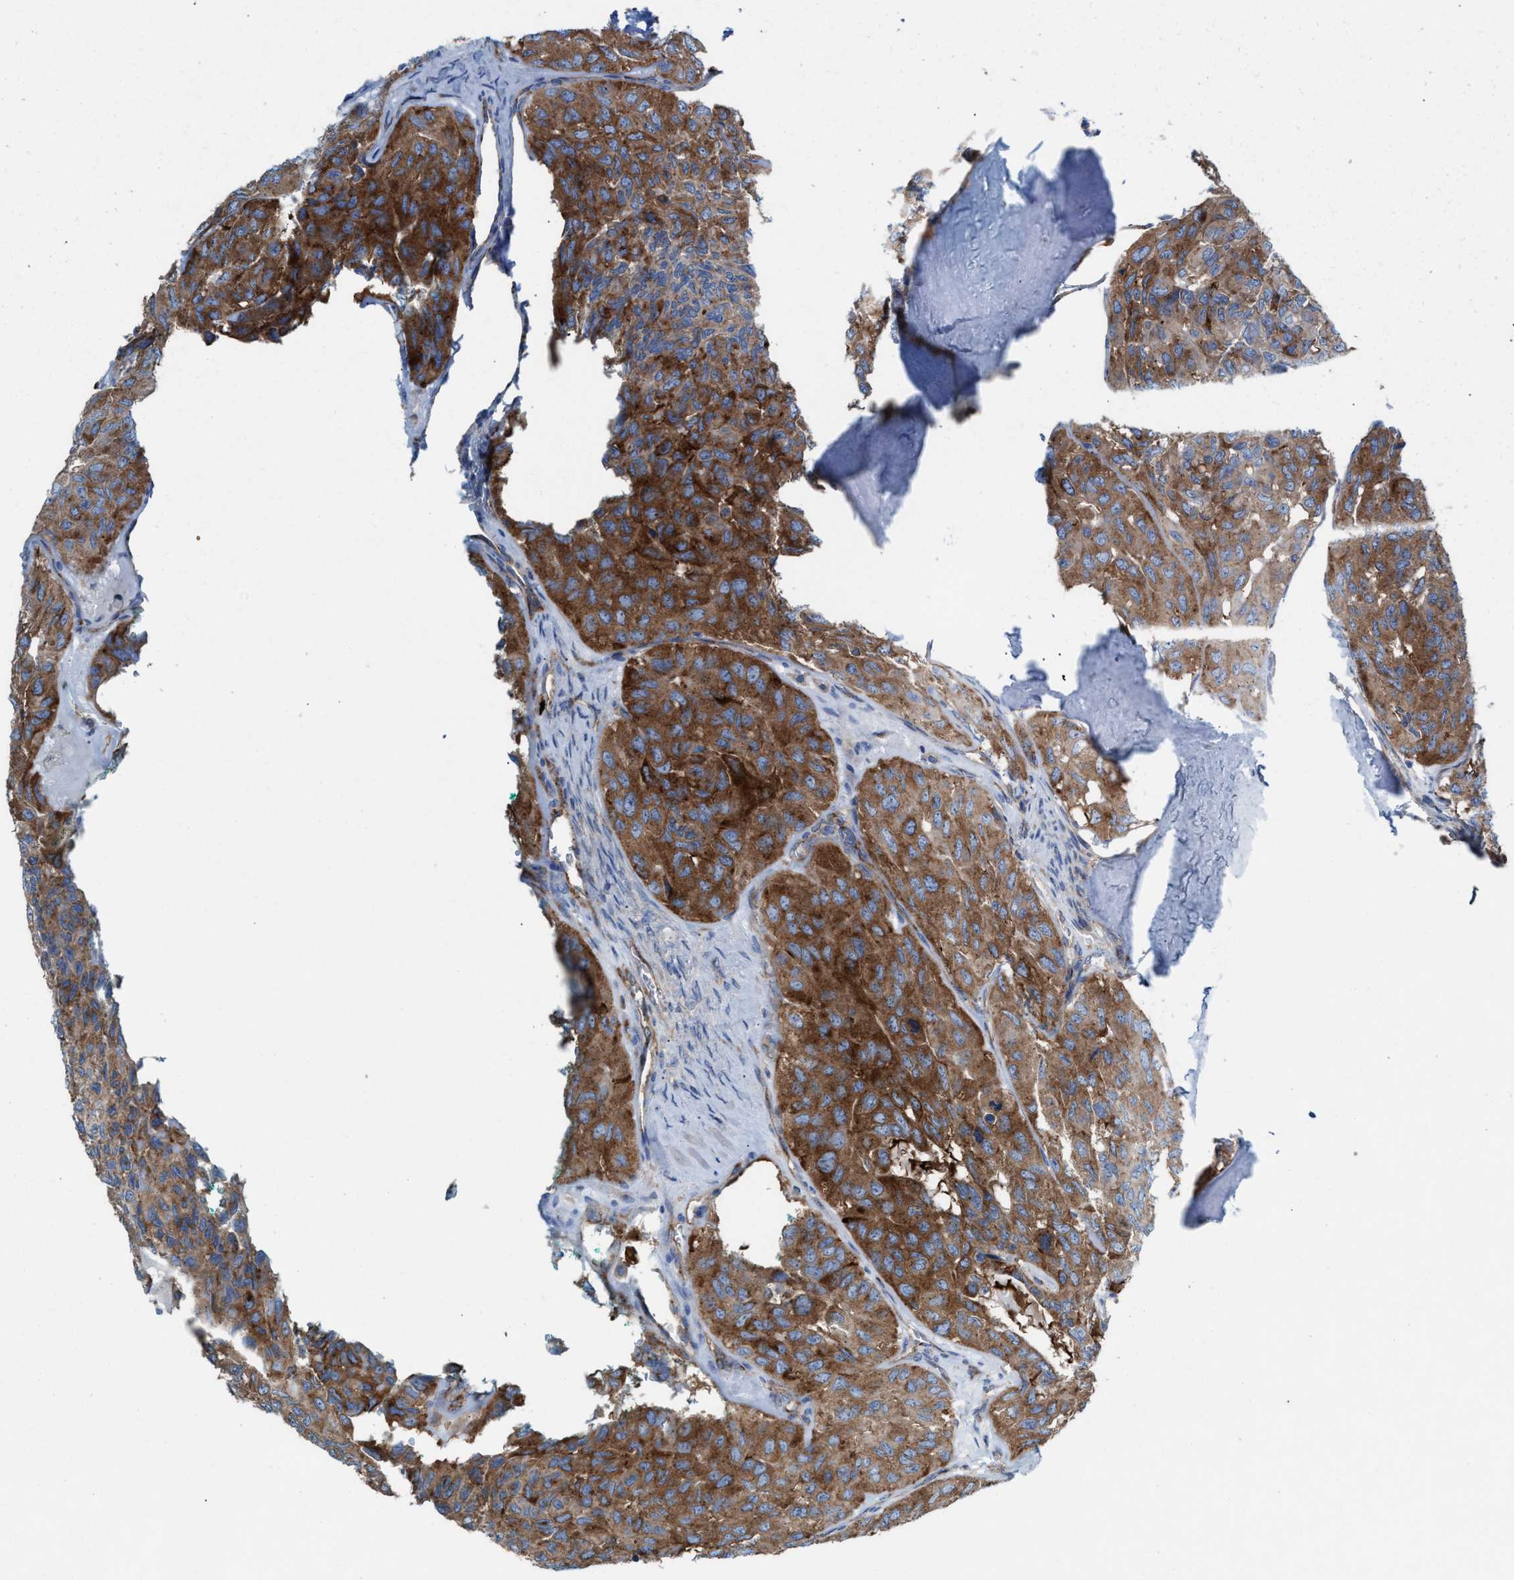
{"staining": {"intensity": "moderate", "quantity": ">75%", "location": "cytoplasmic/membranous"}, "tissue": "head and neck cancer", "cell_type": "Tumor cells", "image_type": "cancer", "snomed": [{"axis": "morphology", "description": "Adenocarcinoma, NOS"}, {"axis": "topography", "description": "Salivary gland, NOS"}, {"axis": "topography", "description": "Head-Neck"}], "caption": "Protein staining reveals moderate cytoplasmic/membranous staining in approximately >75% of tumor cells in head and neck cancer.", "gene": "NYAP1", "patient": {"sex": "female", "age": 76}}